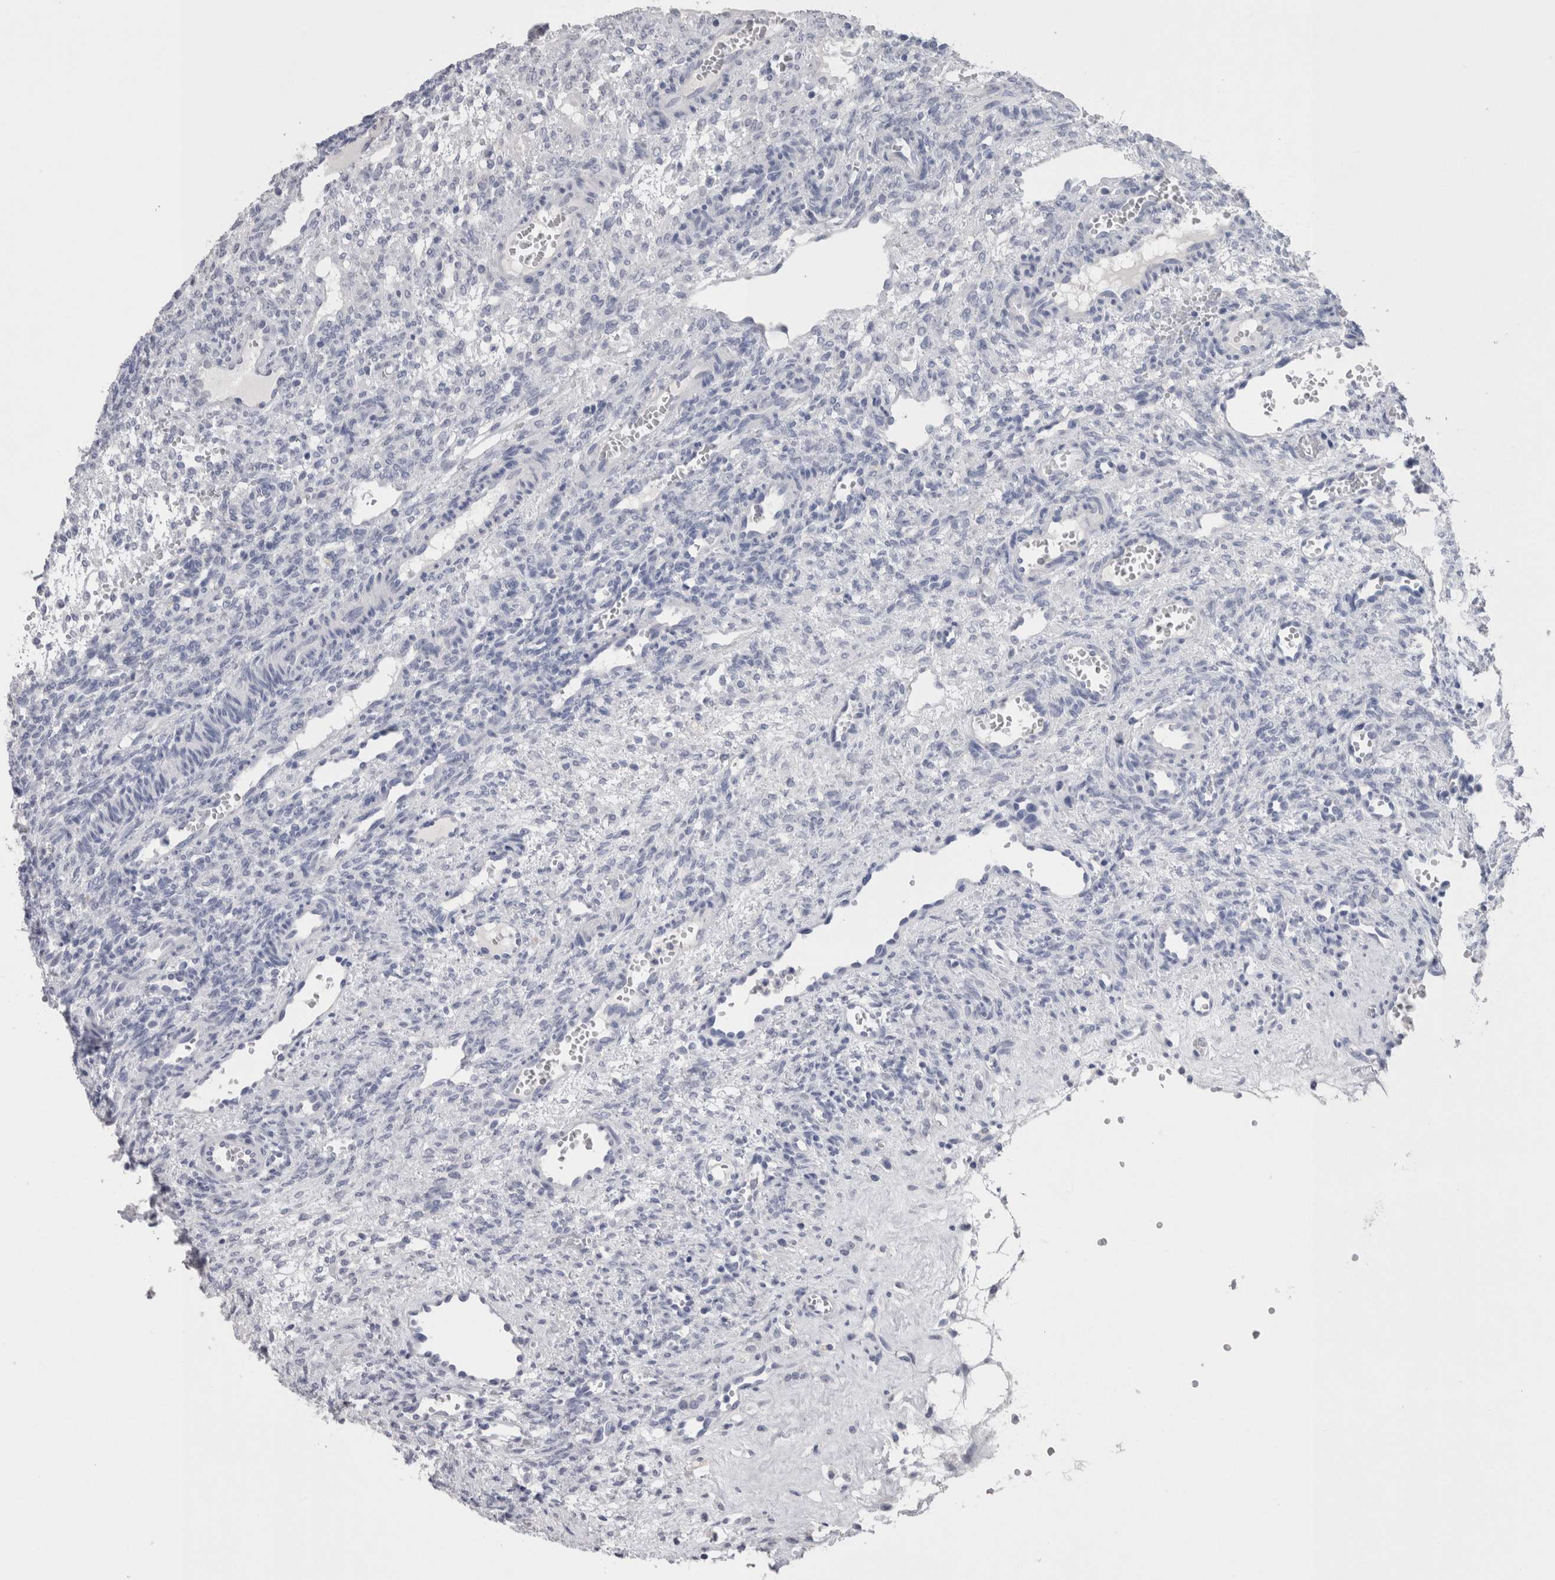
{"staining": {"intensity": "negative", "quantity": "none", "location": "none"}, "tissue": "ovary", "cell_type": "Follicle cells", "image_type": "normal", "snomed": [{"axis": "morphology", "description": "Normal tissue, NOS"}, {"axis": "topography", "description": "Ovary"}], "caption": "Protein analysis of normal ovary shows no significant expression in follicle cells.", "gene": "CA8", "patient": {"sex": "female", "age": 34}}